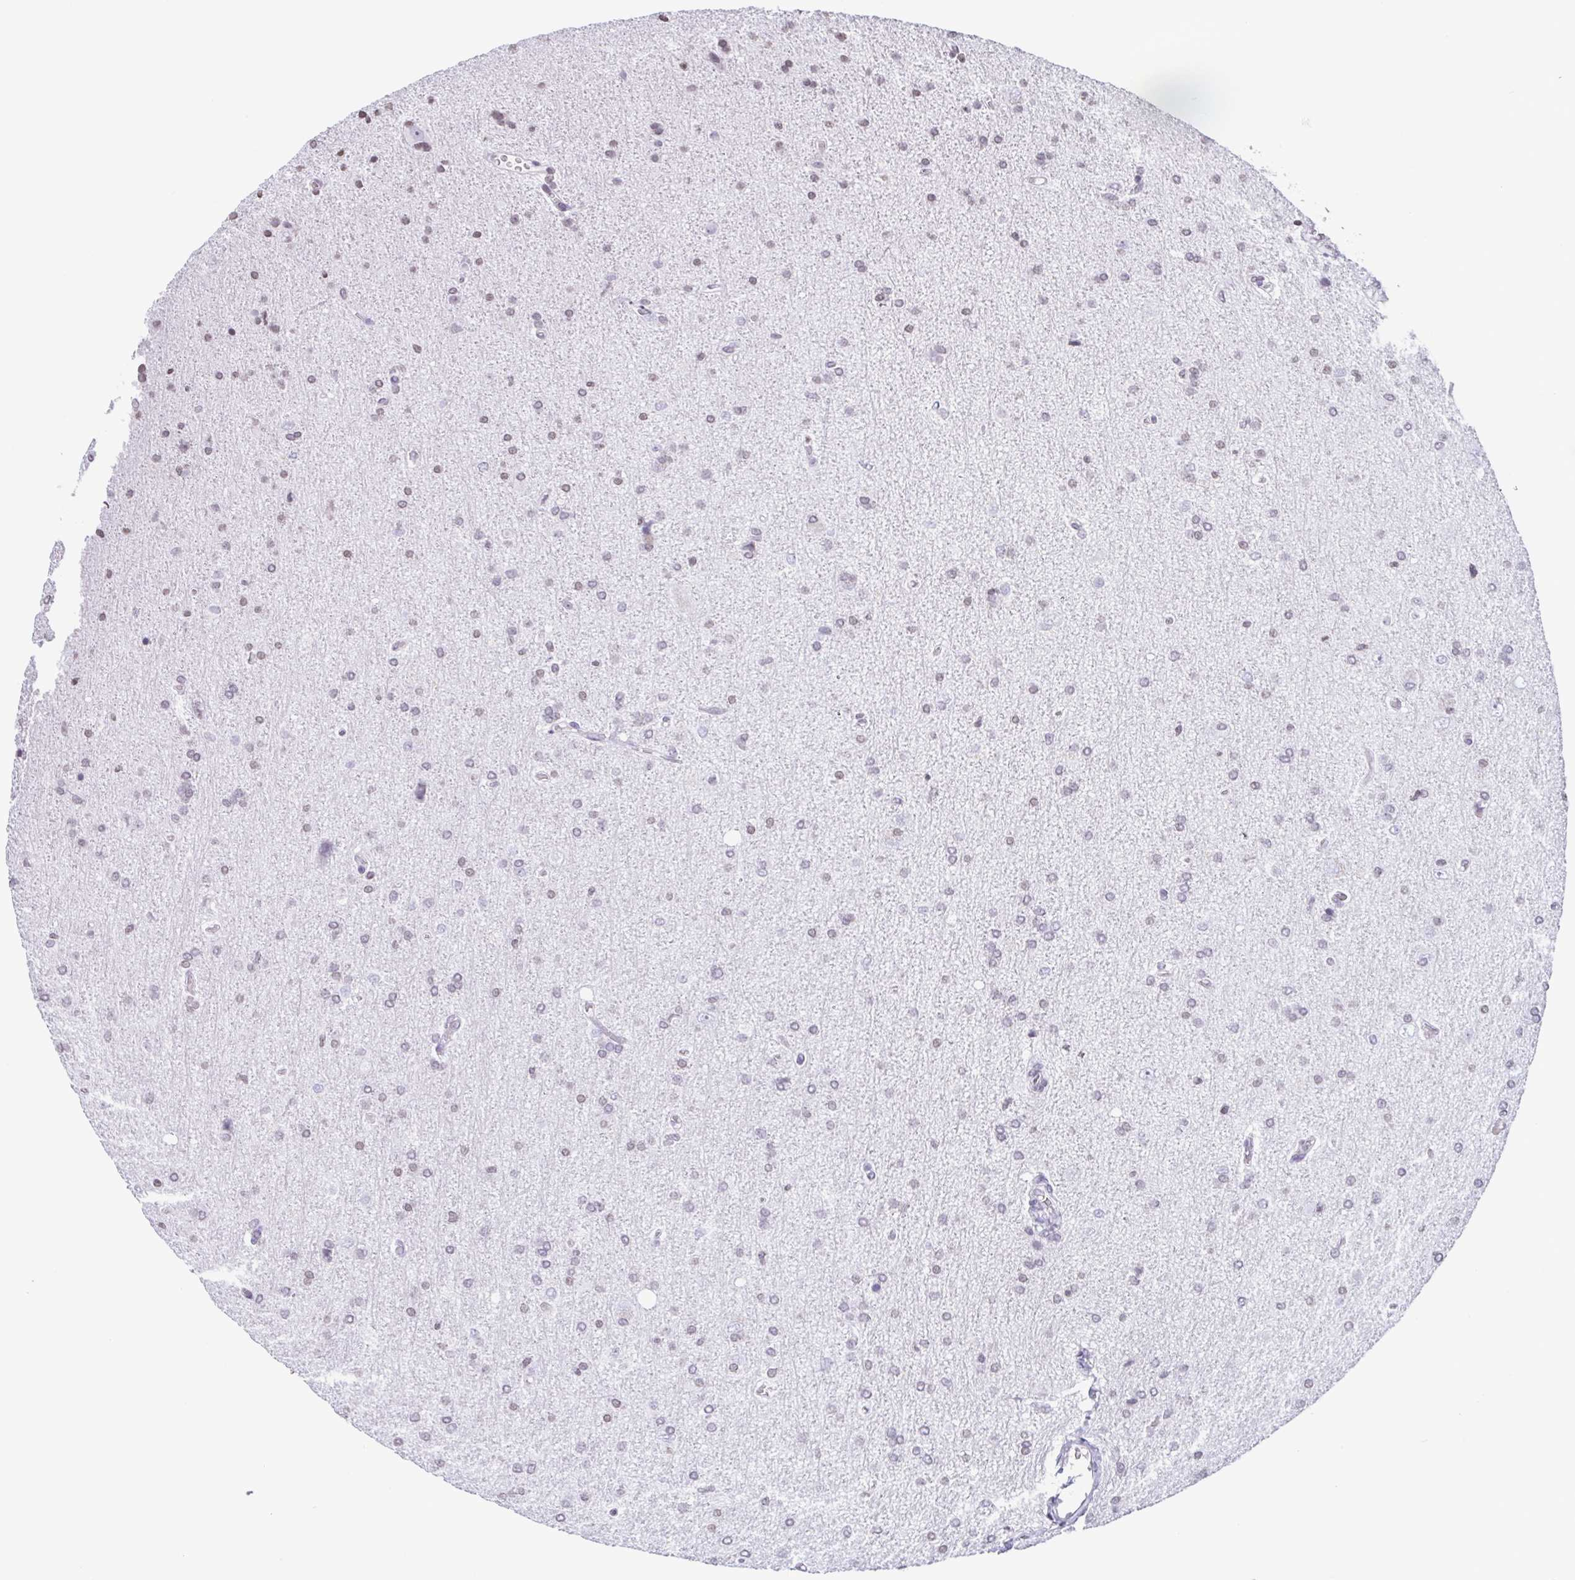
{"staining": {"intensity": "negative", "quantity": "none", "location": "none"}, "tissue": "glioma", "cell_type": "Tumor cells", "image_type": "cancer", "snomed": [{"axis": "morphology", "description": "Glioma, malignant, High grade"}, {"axis": "topography", "description": "Cerebral cortex"}], "caption": "This is an immunohistochemistry micrograph of human glioma. There is no expression in tumor cells.", "gene": "VCY1B", "patient": {"sex": "male", "age": 70}}